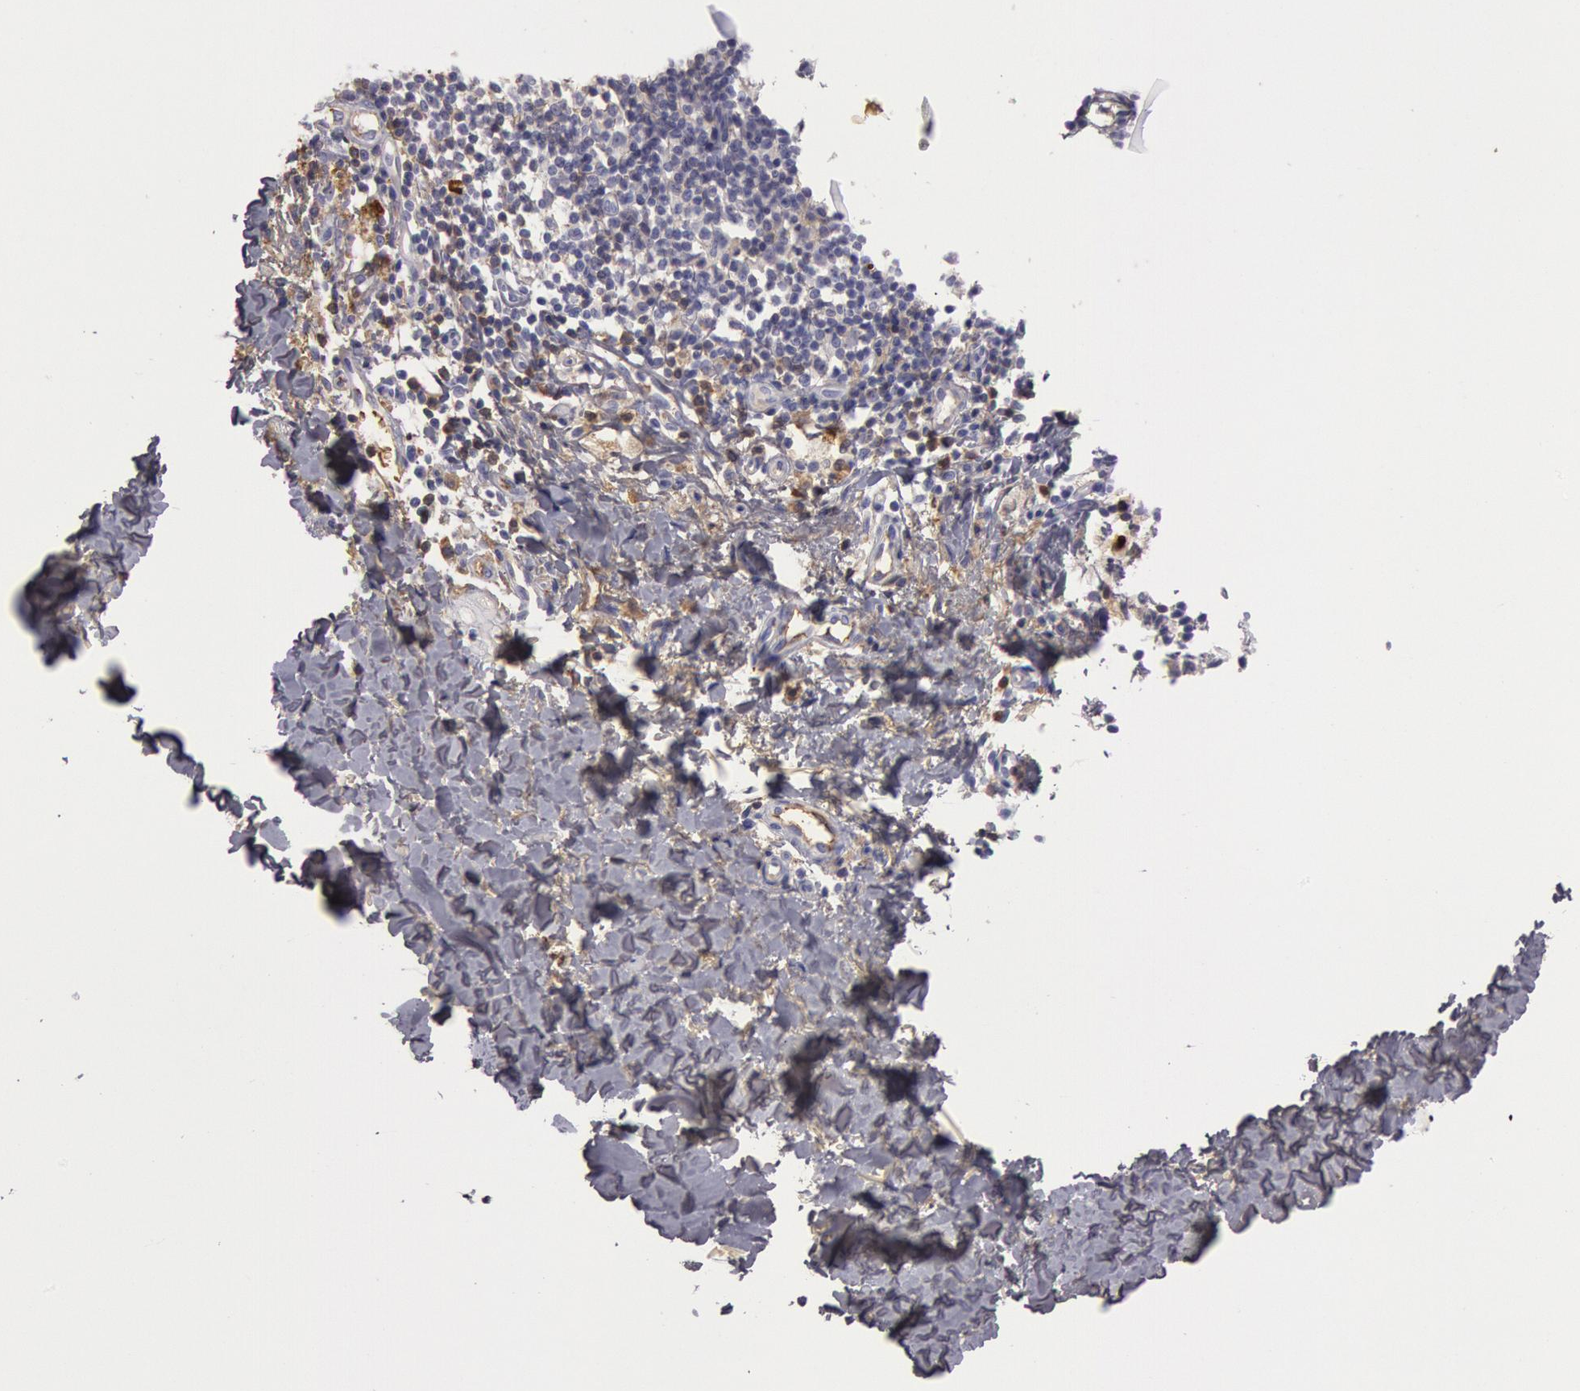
{"staining": {"intensity": "weak", "quantity": "<25%", "location": "cytoplasmic/membranous"}, "tissue": "melanoma", "cell_type": "Tumor cells", "image_type": "cancer", "snomed": [{"axis": "morphology", "description": "Malignant melanoma, NOS"}, {"axis": "topography", "description": "Skin"}], "caption": "High magnification brightfield microscopy of melanoma stained with DAB (brown) and counterstained with hematoxylin (blue): tumor cells show no significant positivity.", "gene": "IGHG1", "patient": {"sex": "male", "age": 23}}